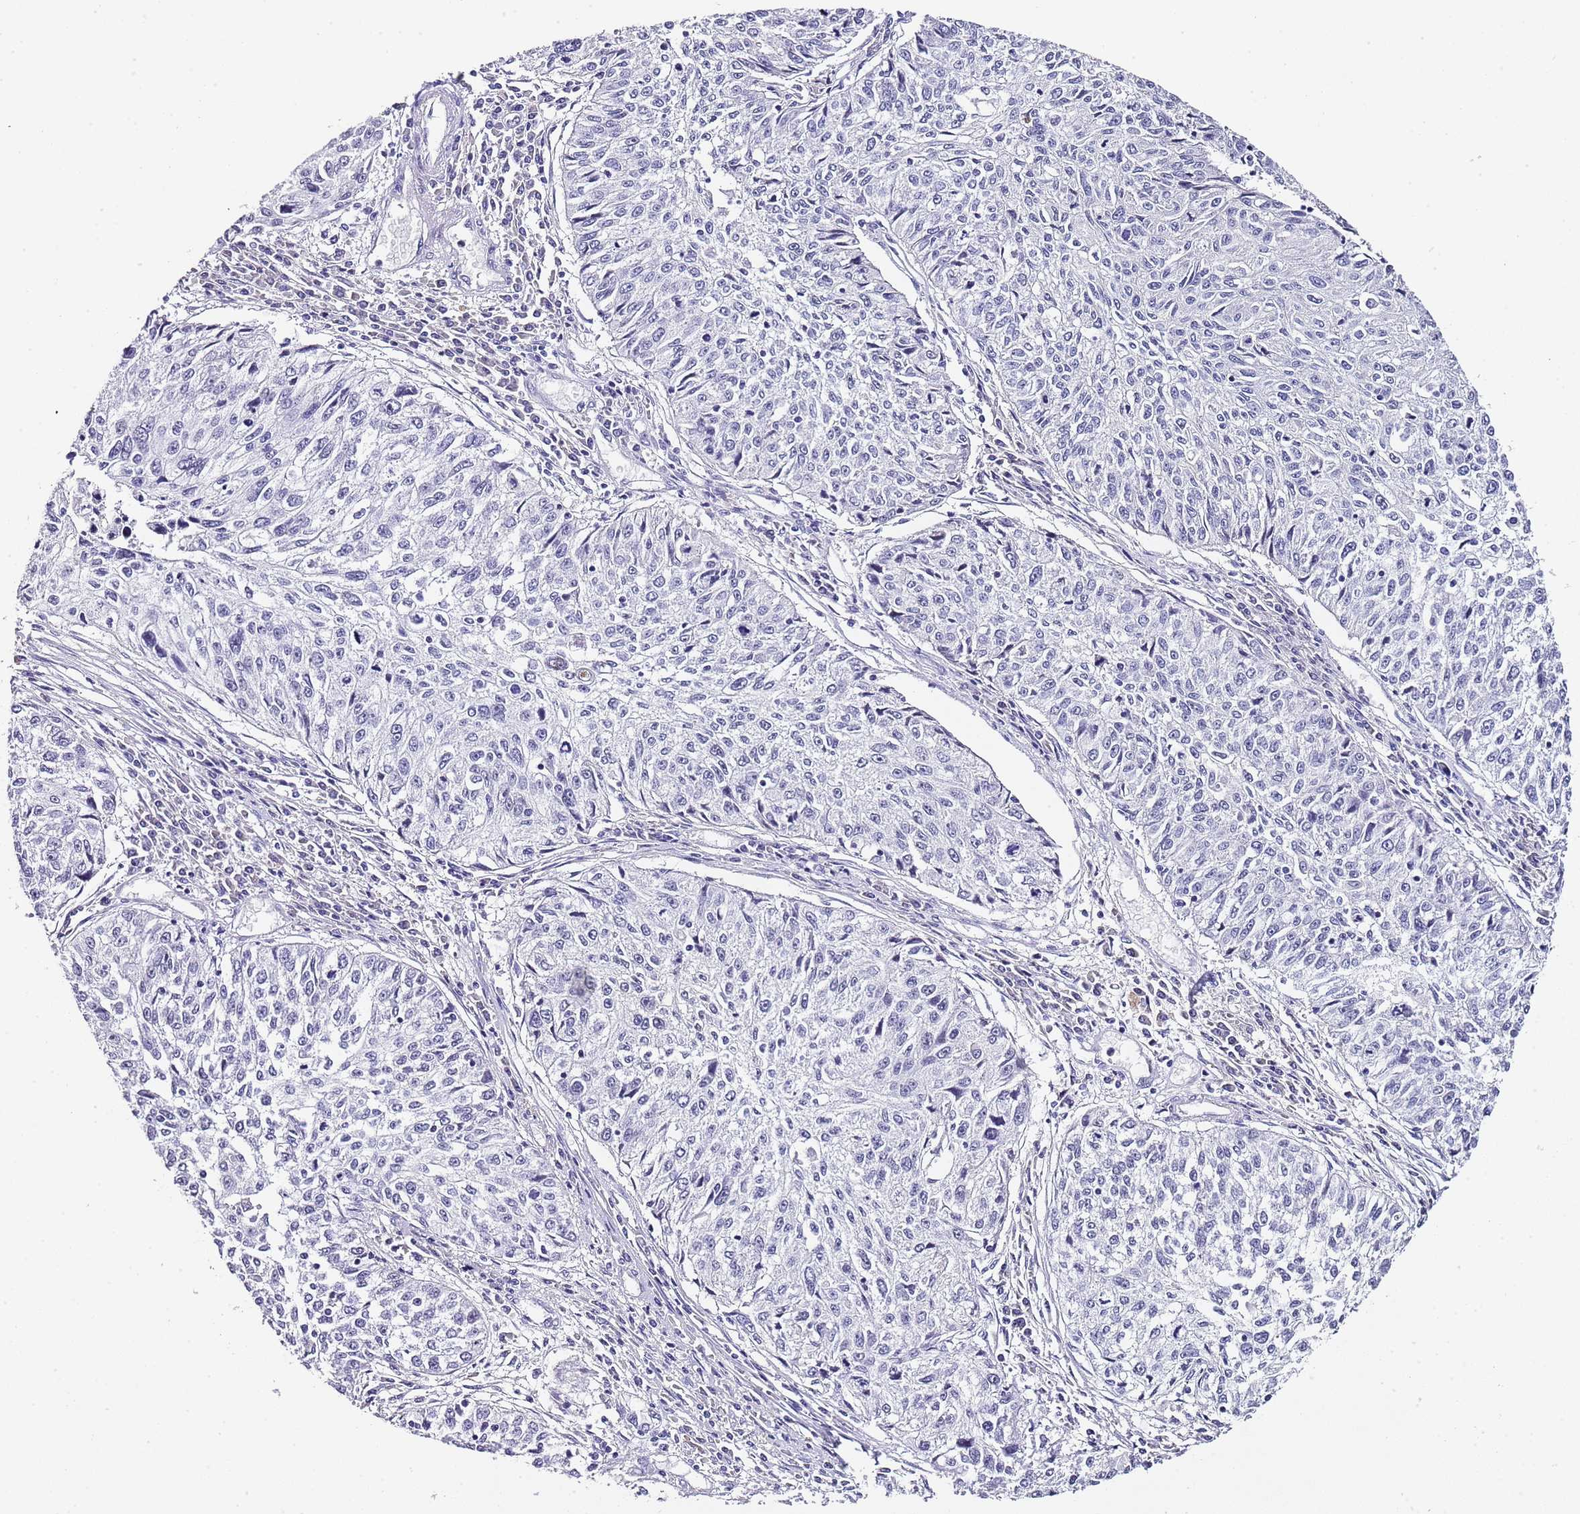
{"staining": {"intensity": "negative", "quantity": "none", "location": "none"}, "tissue": "cervical cancer", "cell_type": "Tumor cells", "image_type": "cancer", "snomed": [{"axis": "morphology", "description": "Squamous cell carcinoma, NOS"}, {"axis": "topography", "description": "Cervix"}], "caption": "Cervical squamous cell carcinoma was stained to show a protein in brown. There is no significant expression in tumor cells.", "gene": "NOP56", "patient": {"sex": "female", "age": 57}}